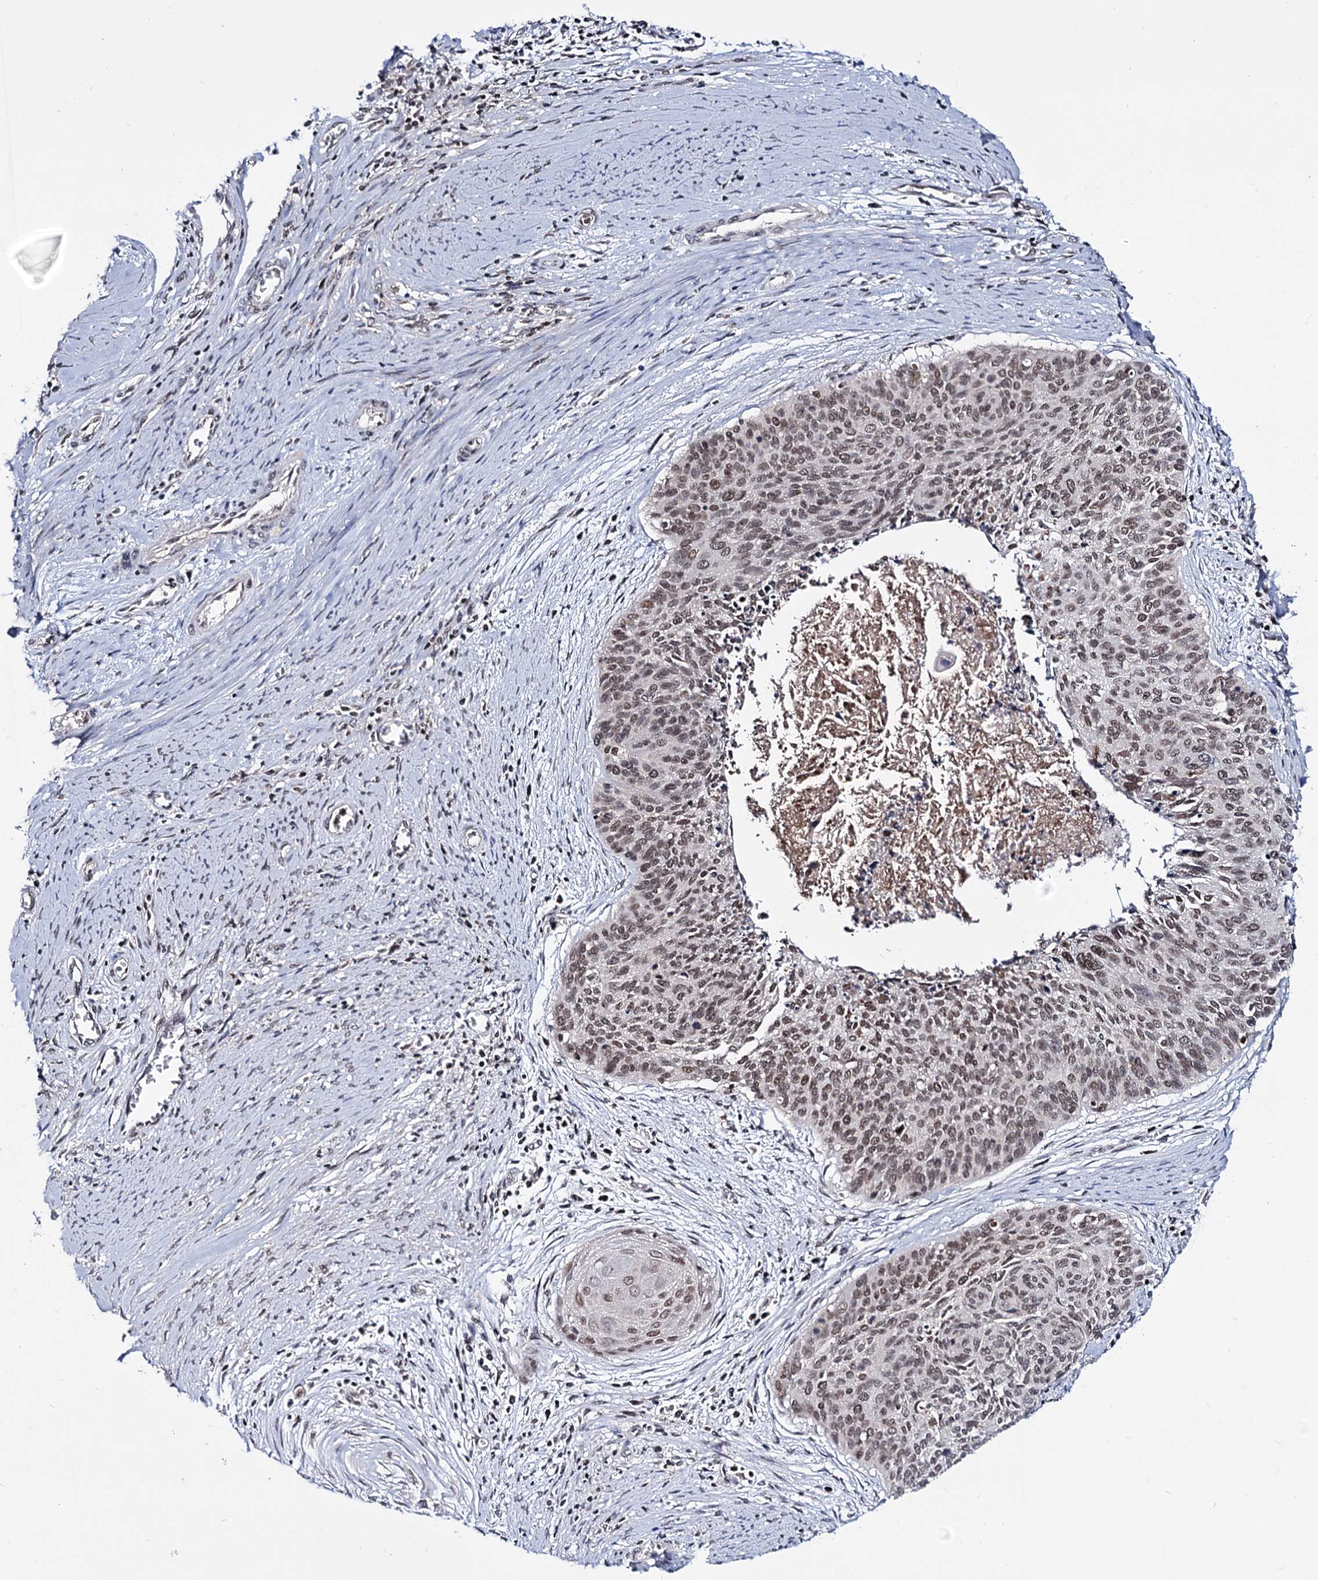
{"staining": {"intensity": "moderate", "quantity": ">75%", "location": "nuclear"}, "tissue": "cervical cancer", "cell_type": "Tumor cells", "image_type": "cancer", "snomed": [{"axis": "morphology", "description": "Squamous cell carcinoma, NOS"}, {"axis": "topography", "description": "Cervix"}], "caption": "Squamous cell carcinoma (cervical) was stained to show a protein in brown. There is medium levels of moderate nuclear positivity in approximately >75% of tumor cells. Using DAB (brown) and hematoxylin (blue) stains, captured at high magnification using brightfield microscopy.", "gene": "SMCHD1", "patient": {"sex": "female", "age": 55}}